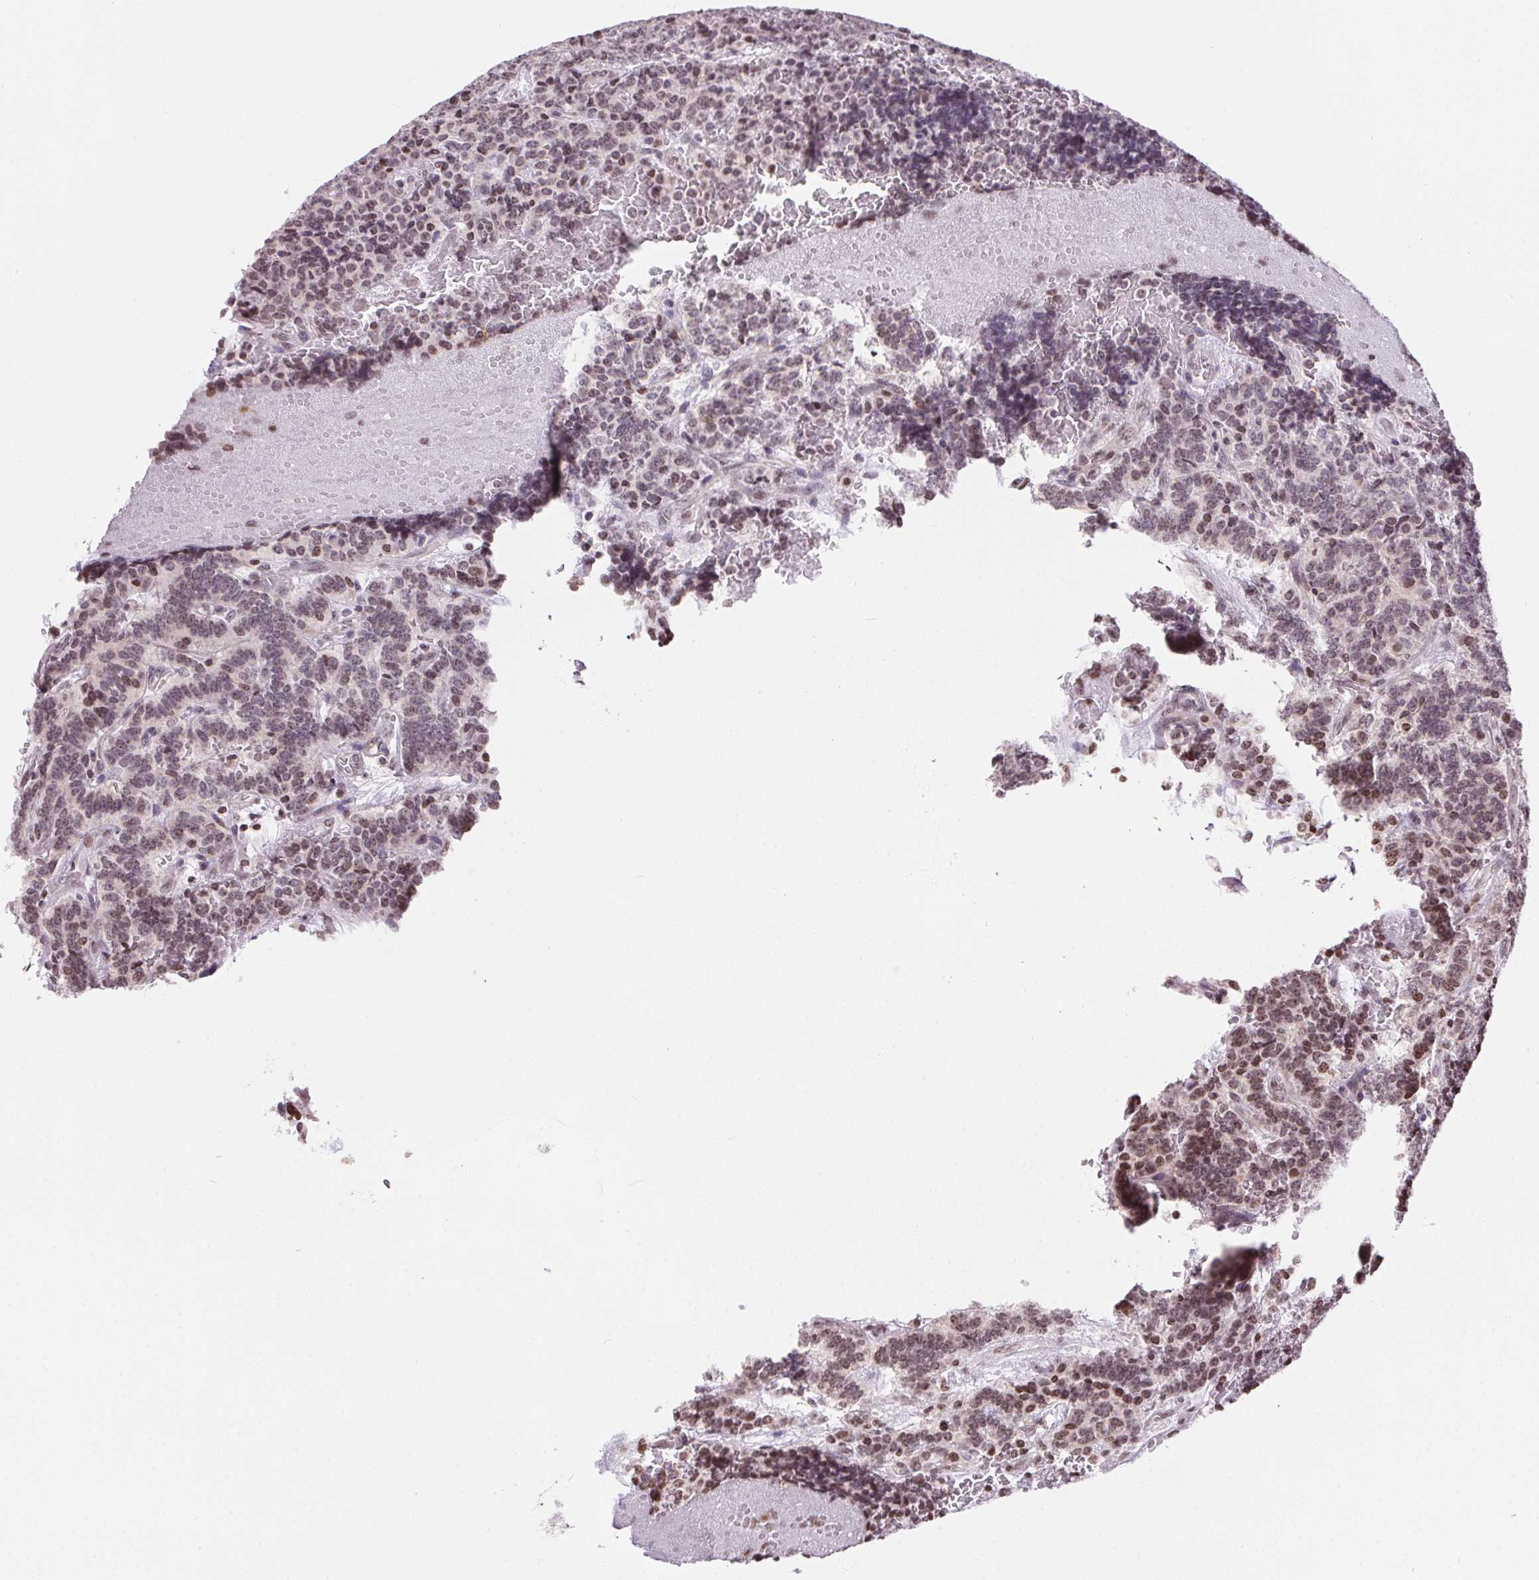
{"staining": {"intensity": "weak", "quantity": ">75%", "location": "nuclear"}, "tissue": "carcinoid", "cell_type": "Tumor cells", "image_type": "cancer", "snomed": [{"axis": "morphology", "description": "Carcinoid, malignant, NOS"}, {"axis": "topography", "description": "Pancreas"}], "caption": "Protein staining of carcinoid tissue displays weak nuclear staining in approximately >75% of tumor cells. The staining was performed using DAB (3,3'-diaminobenzidine), with brown indicating positive protein expression. Nuclei are stained blue with hematoxylin.", "gene": "RNF181", "patient": {"sex": "male", "age": 36}}